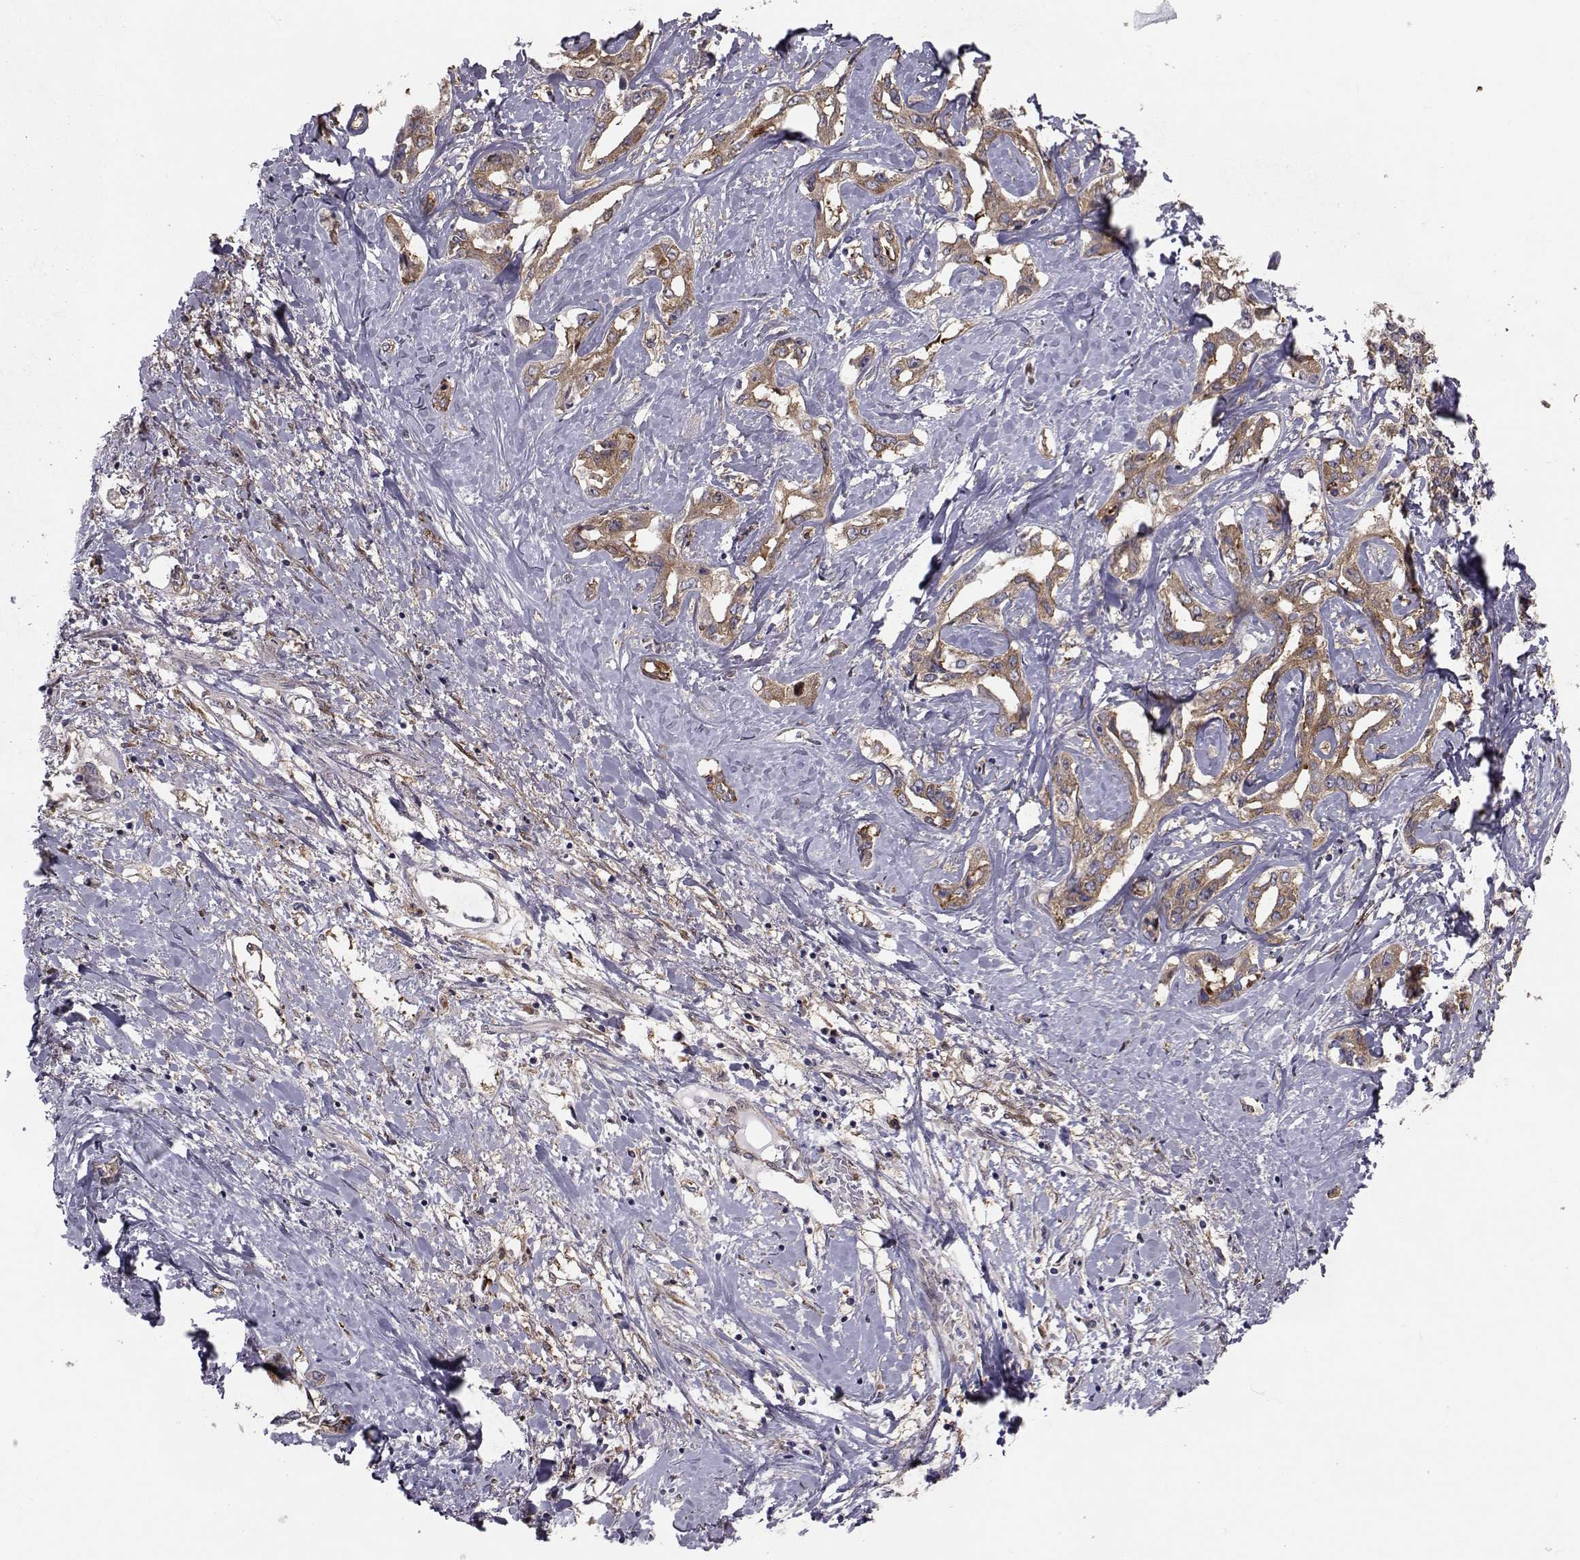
{"staining": {"intensity": "strong", "quantity": ">75%", "location": "cytoplasmic/membranous"}, "tissue": "liver cancer", "cell_type": "Tumor cells", "image_type": "cancer", "snomed": [{"axis": "morphology", "description": "Cholangiocarcinoma"}, {"axis": "topography", "description": "Liver"}], "caption": "Immunohistochemical staining of cholangiocarcinoma (liver) demonstrates high levels of strong cytoplasmic/membranous expression in approximately >75% of tumor cells.", "gene": "TRIP10", "patient": {"sex": "male", "age": 59}}